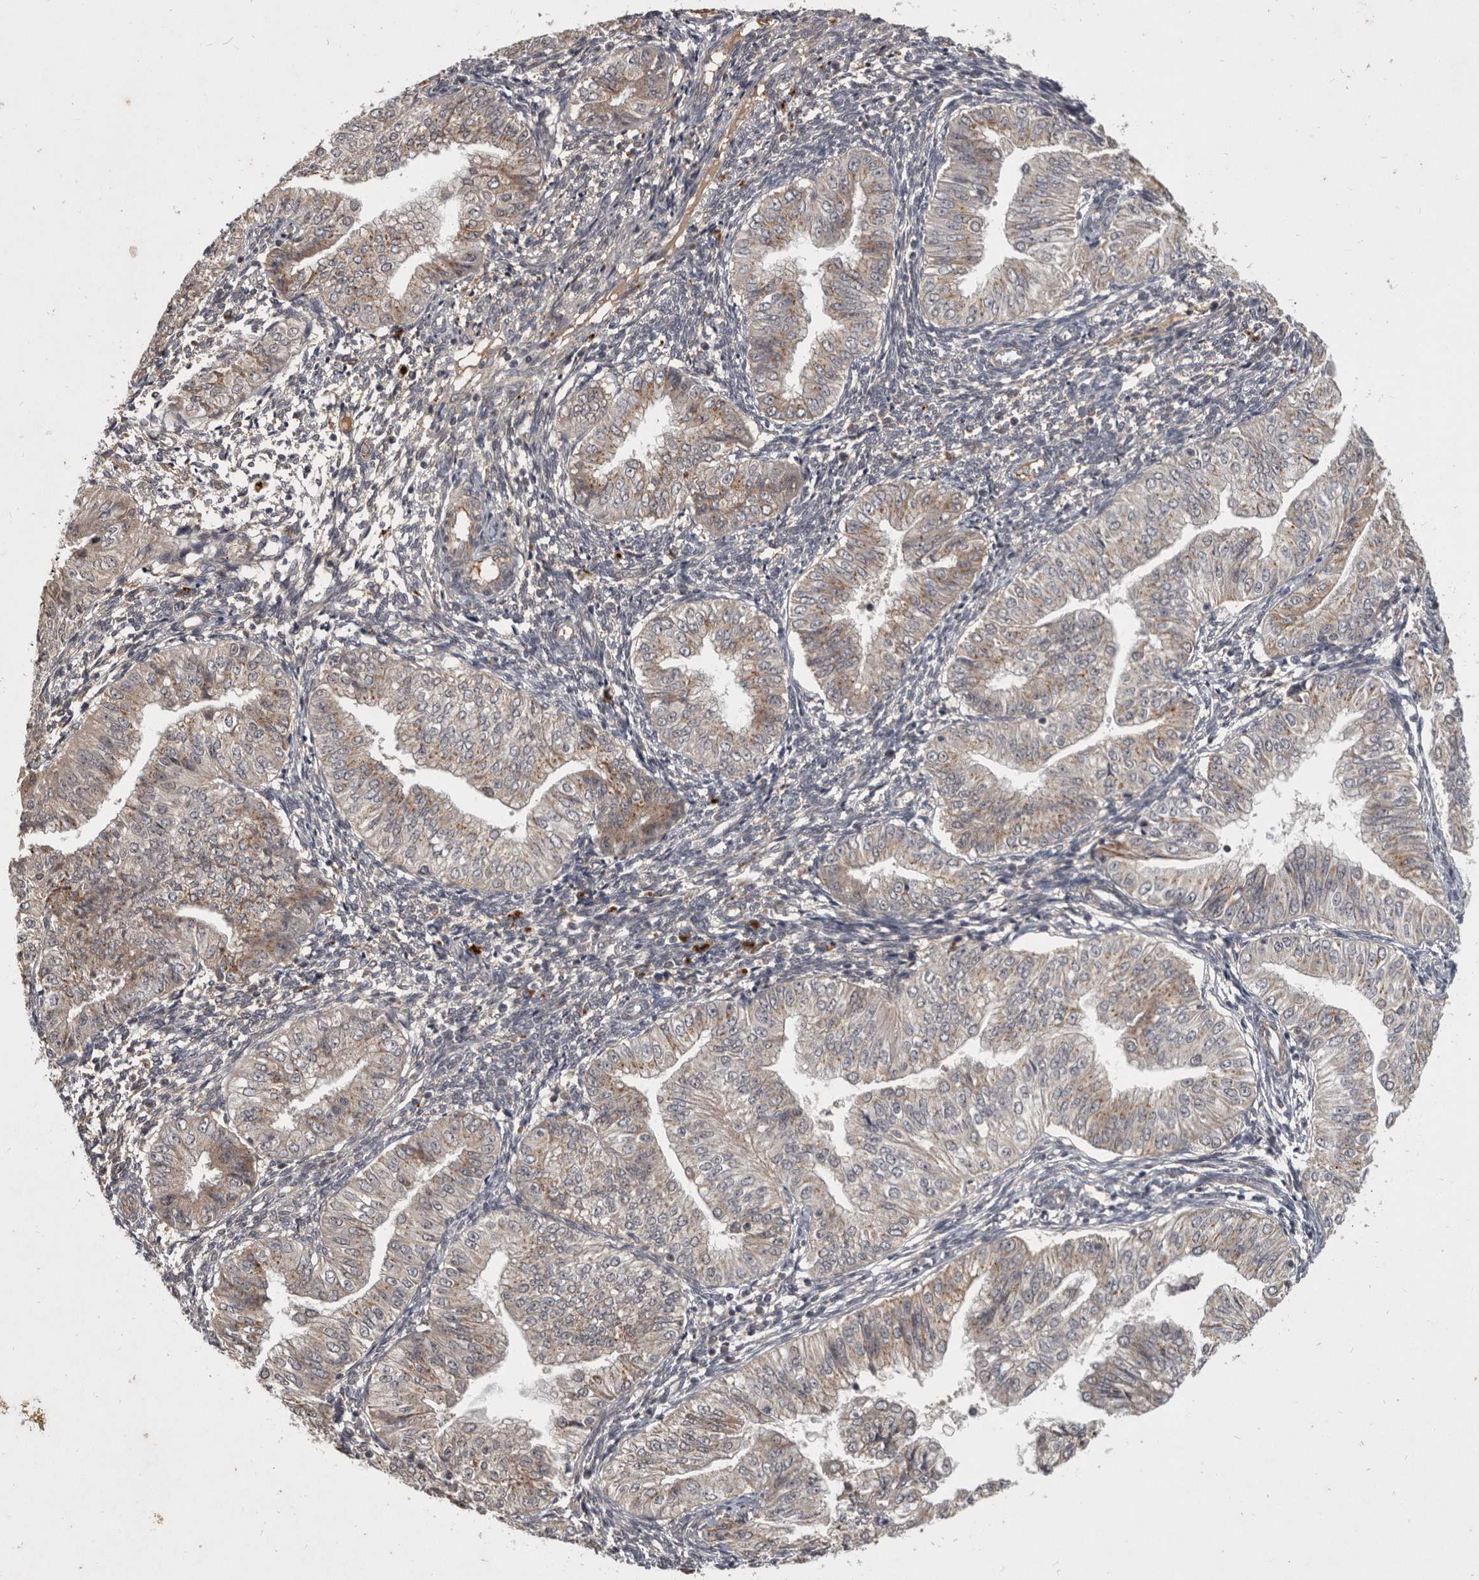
{"staining": {"intensity": "weak", "quantity": ">75%", "location": "cytoplasmic/membranous"}, "tissue": "endometrial cancer", "cell_type": "Tumor cells", "image_type": "cancer", "snomed": [{"axis": "morphology", "description": "Normal tissue, NOS"}, {"axis": "morphology", "description": "Adenocarcinoma, NOS"}, {"axis": "topography", "description": "Endometrium"}], "caption": "Adenocarcinoma (endometrial) was stained to show a protein in brown. There is low levels of weak cytoplasmic/membranous staining in about >75% of tumor cells. (DAB (3,3'-diaminobenzidine) = brown stain, brightfield microscopy at high magnification).", "gene": "DNAJC28", "patient": {"sex": "female", "age": 53}}